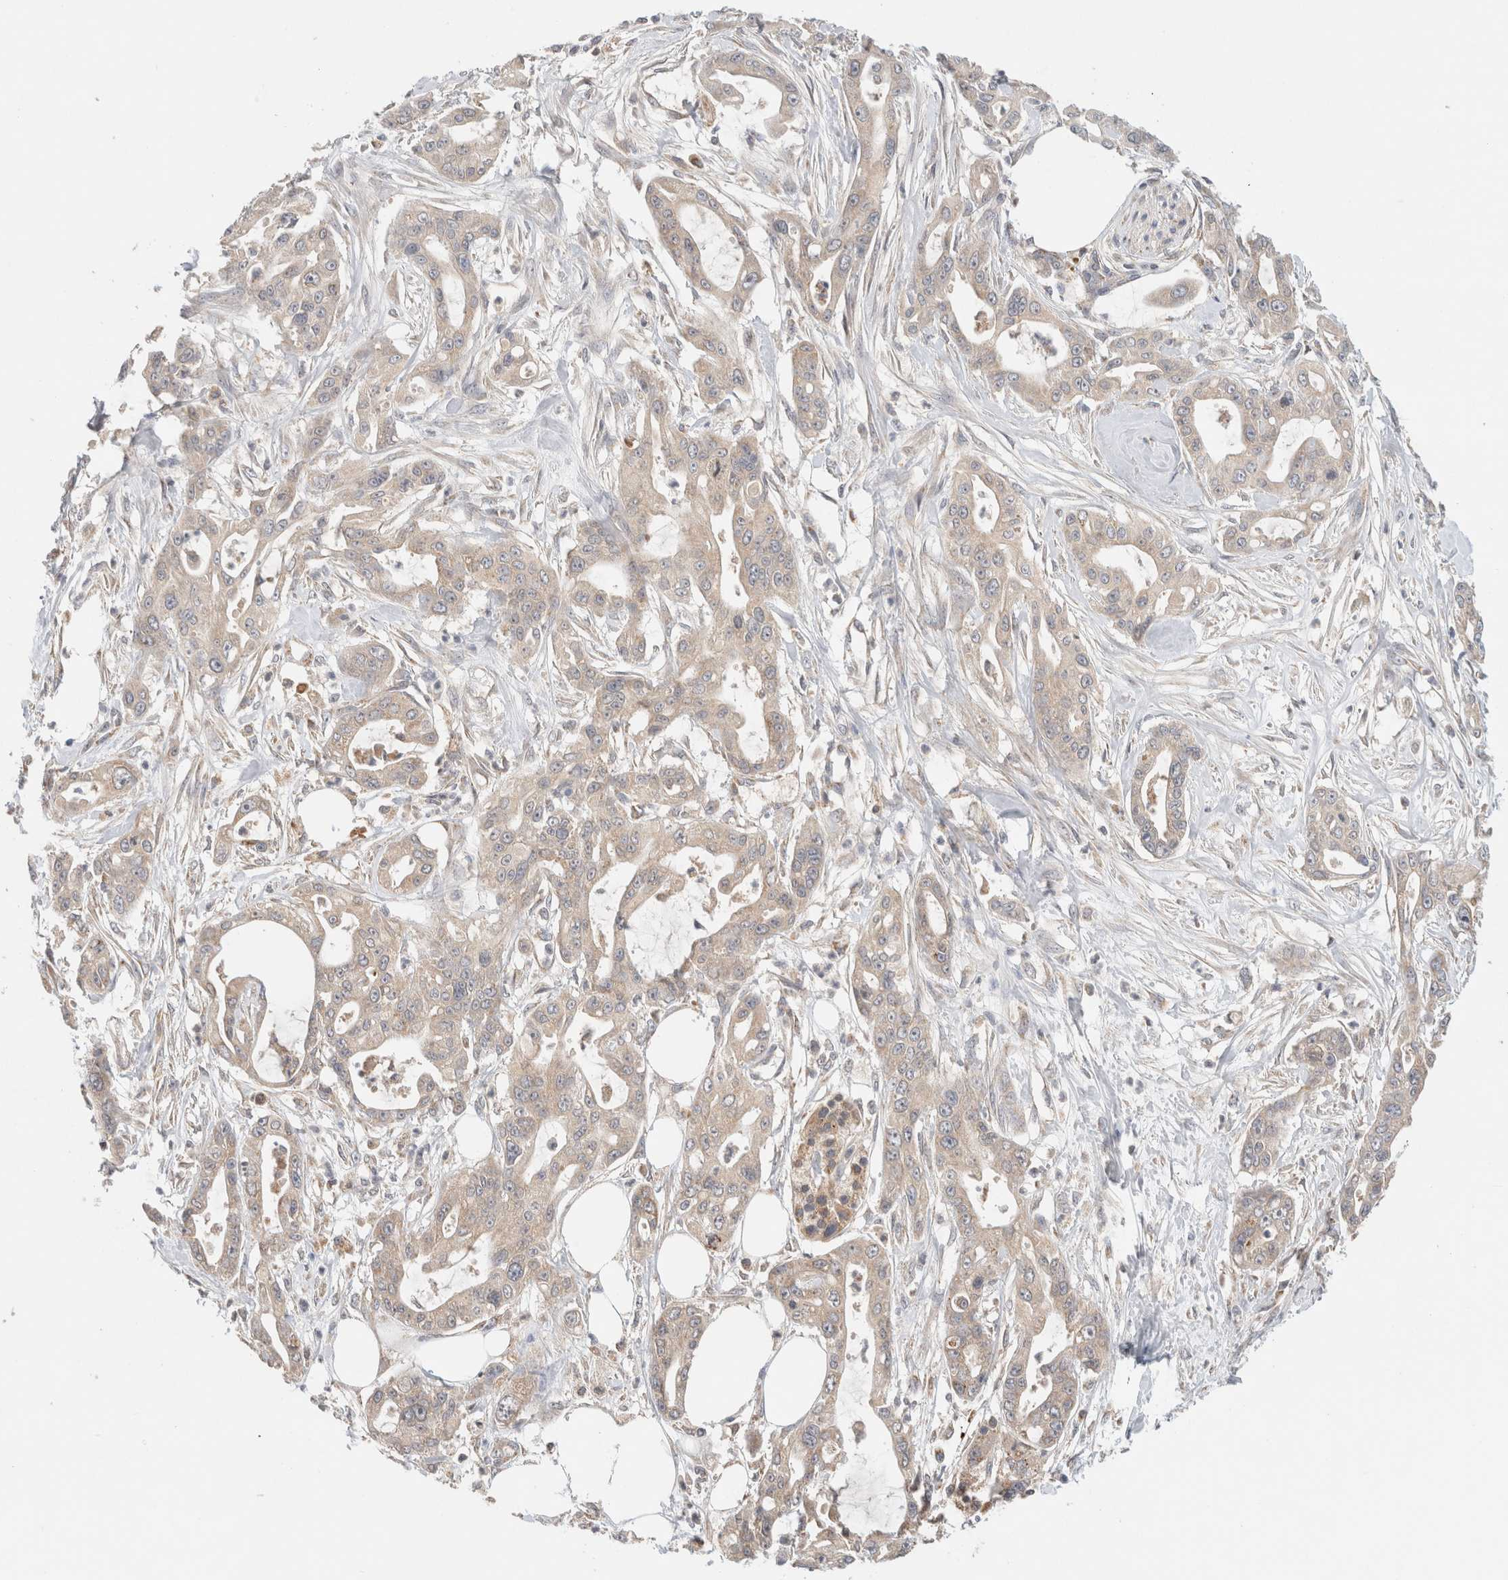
{"staining": {"intensity": "weak", "quantity": "<25%", "location": "cytoplasmic/membranous"}, "tissue": "pancreatic cancer", "cell_type": "Tumor cells", "image_type": "cancer", "snomed": [{"axis": "morphology", "description": "Adenocarcinoma, NOS"}, {"axis": "topography", "description": "Pancreas"}], "caption": "Immunohistochemical staining of pancreatic cancer demonstrates no significant expression in tumor cells. (DAB (3,3'-diaminobenzidine) IHC with hematoxylin counter stain).", "gene": "AMPD1", "patient": {"sex": "male", "age": 68}}